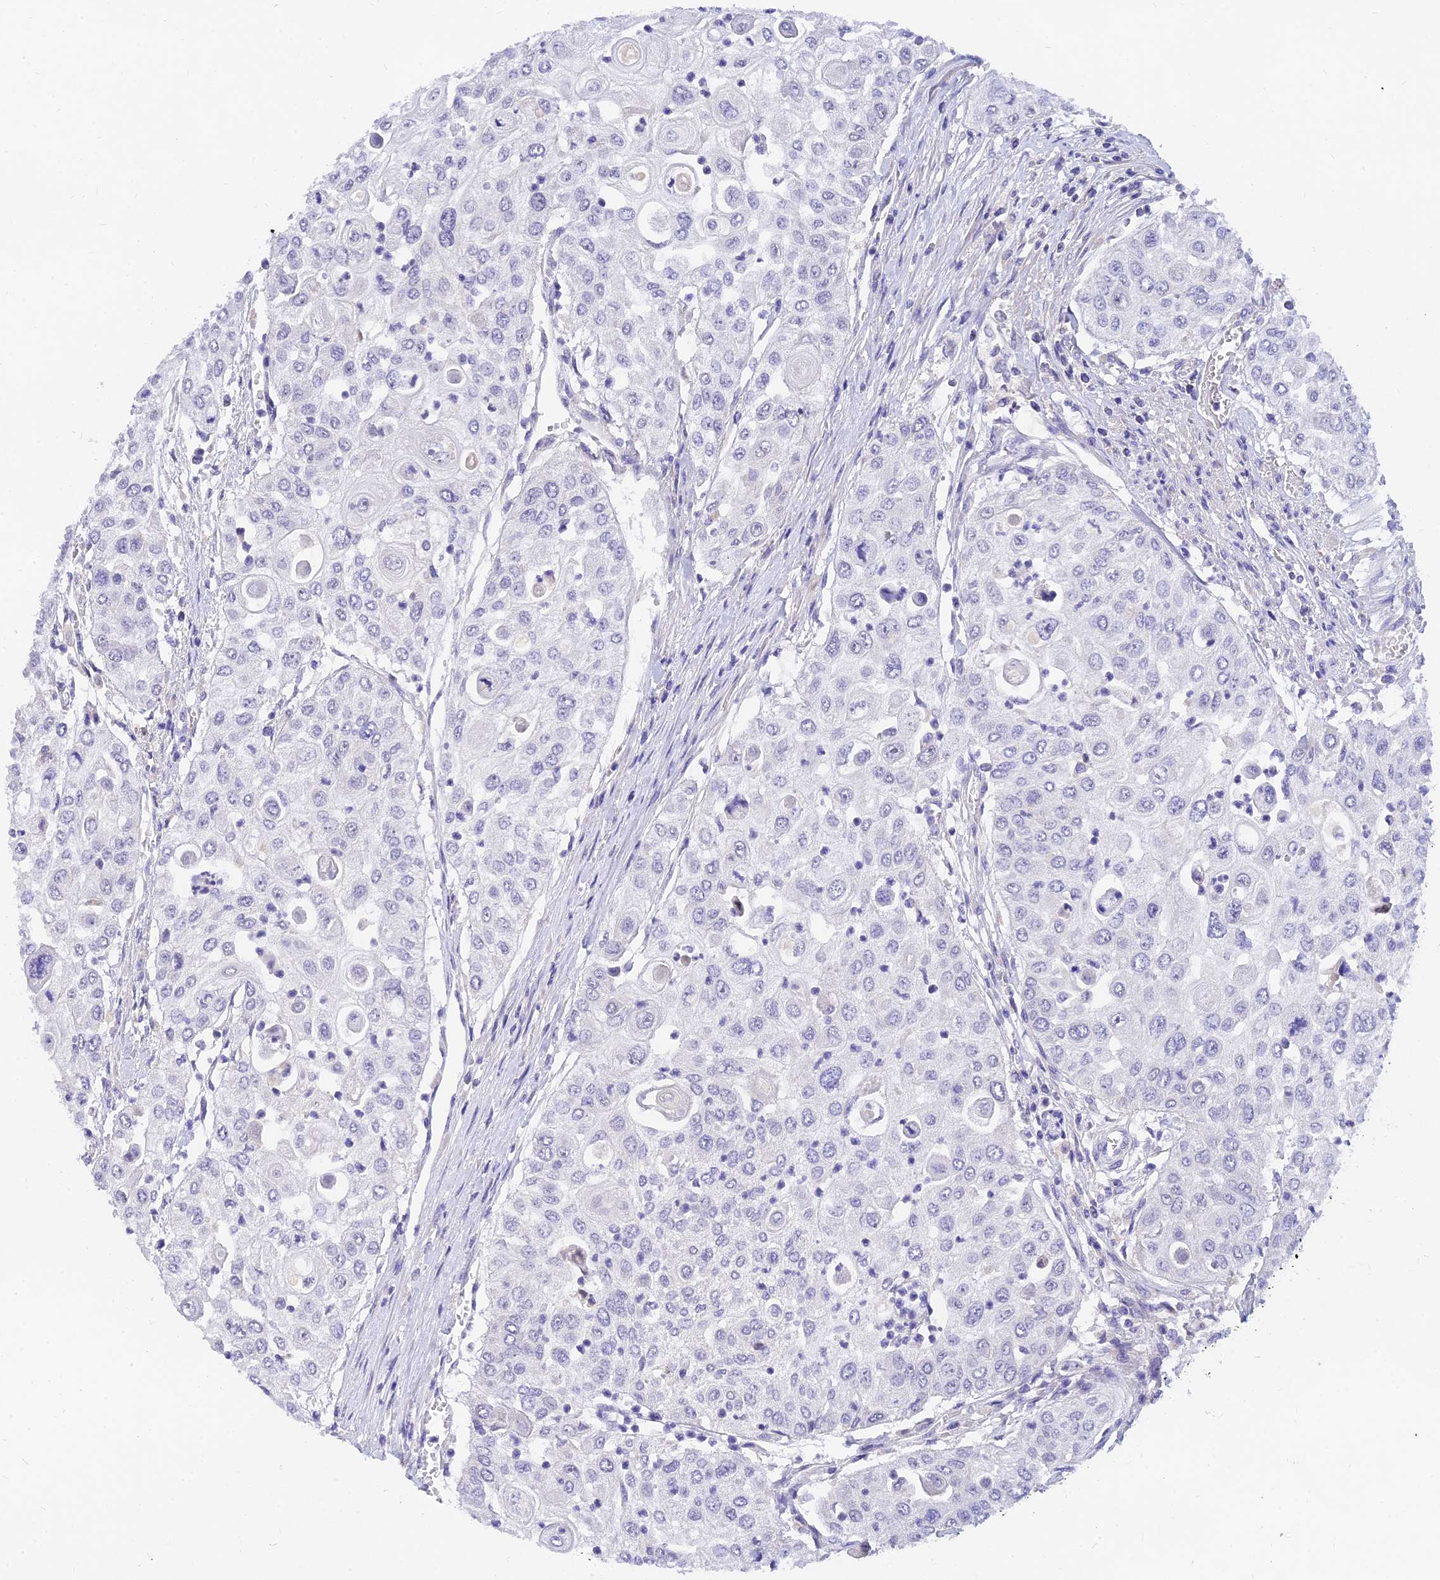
{"staining": {"intensity": "negative", "quantity": "none", "location": "none"}, "tissue": "urothelial cancer", "cell_type": "Tumor cells", "image_type": "cancer", "snomed": [{"axis": "morphology", "description": "Urothelial carcinoma, High grade"}, {"axis": "topography", "description": "Urinary bladder"}], "caption": "High-grade urothelial carcinoma stained for a protein using immunohistochemistry (IHC) shows no staining tumor cells.", "gene": "TMEM161B", "patient": {"sex": "female", "age": 79}}